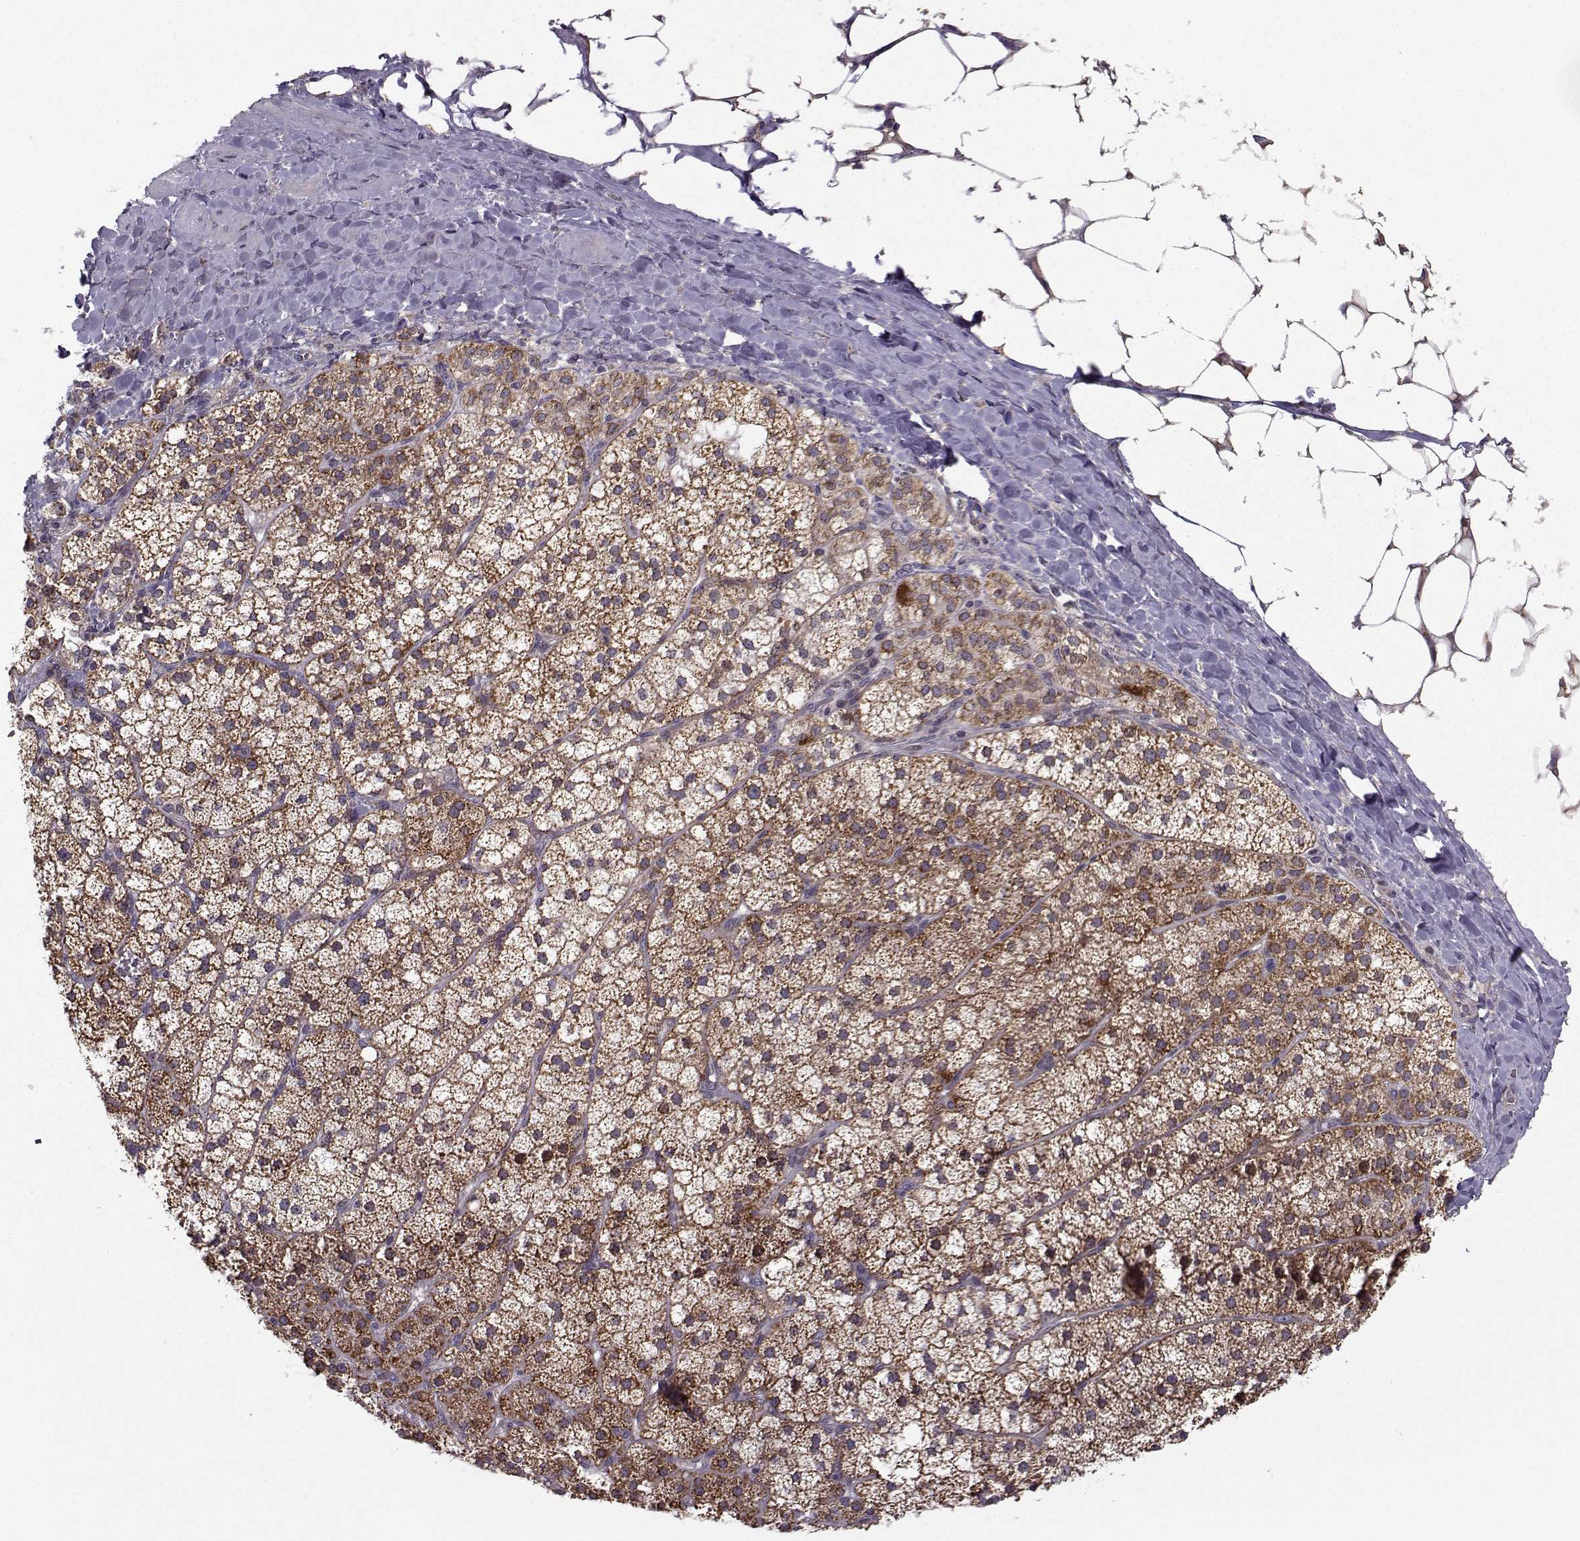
{"staining": {"intensity": "strong", "quantity": ">75%", "location": "cytoplasmic/membranous"}, "tissue": "adrenal gland", "cell_type": "Glandular cells", "image_type": "normal", "snomed": [{"axis": "morphology", "description": "Normal tissue, NOS"}, {"axis": "topography", "description": "Adrenal gland"}], "caption": "A high-resolution micrograph shows immunohistochemistry (IHC) staining of normal adrenal gland, which reveals strong cytoplasmic/membranous positivity in about >75% of glandular cells. Using DAB (brown) and hematoxylin (blue) stains, captured at high magnification using brightfield microscopy.", "gene": "NECAB3", "patient": {"sex": "male", "age": 53}}